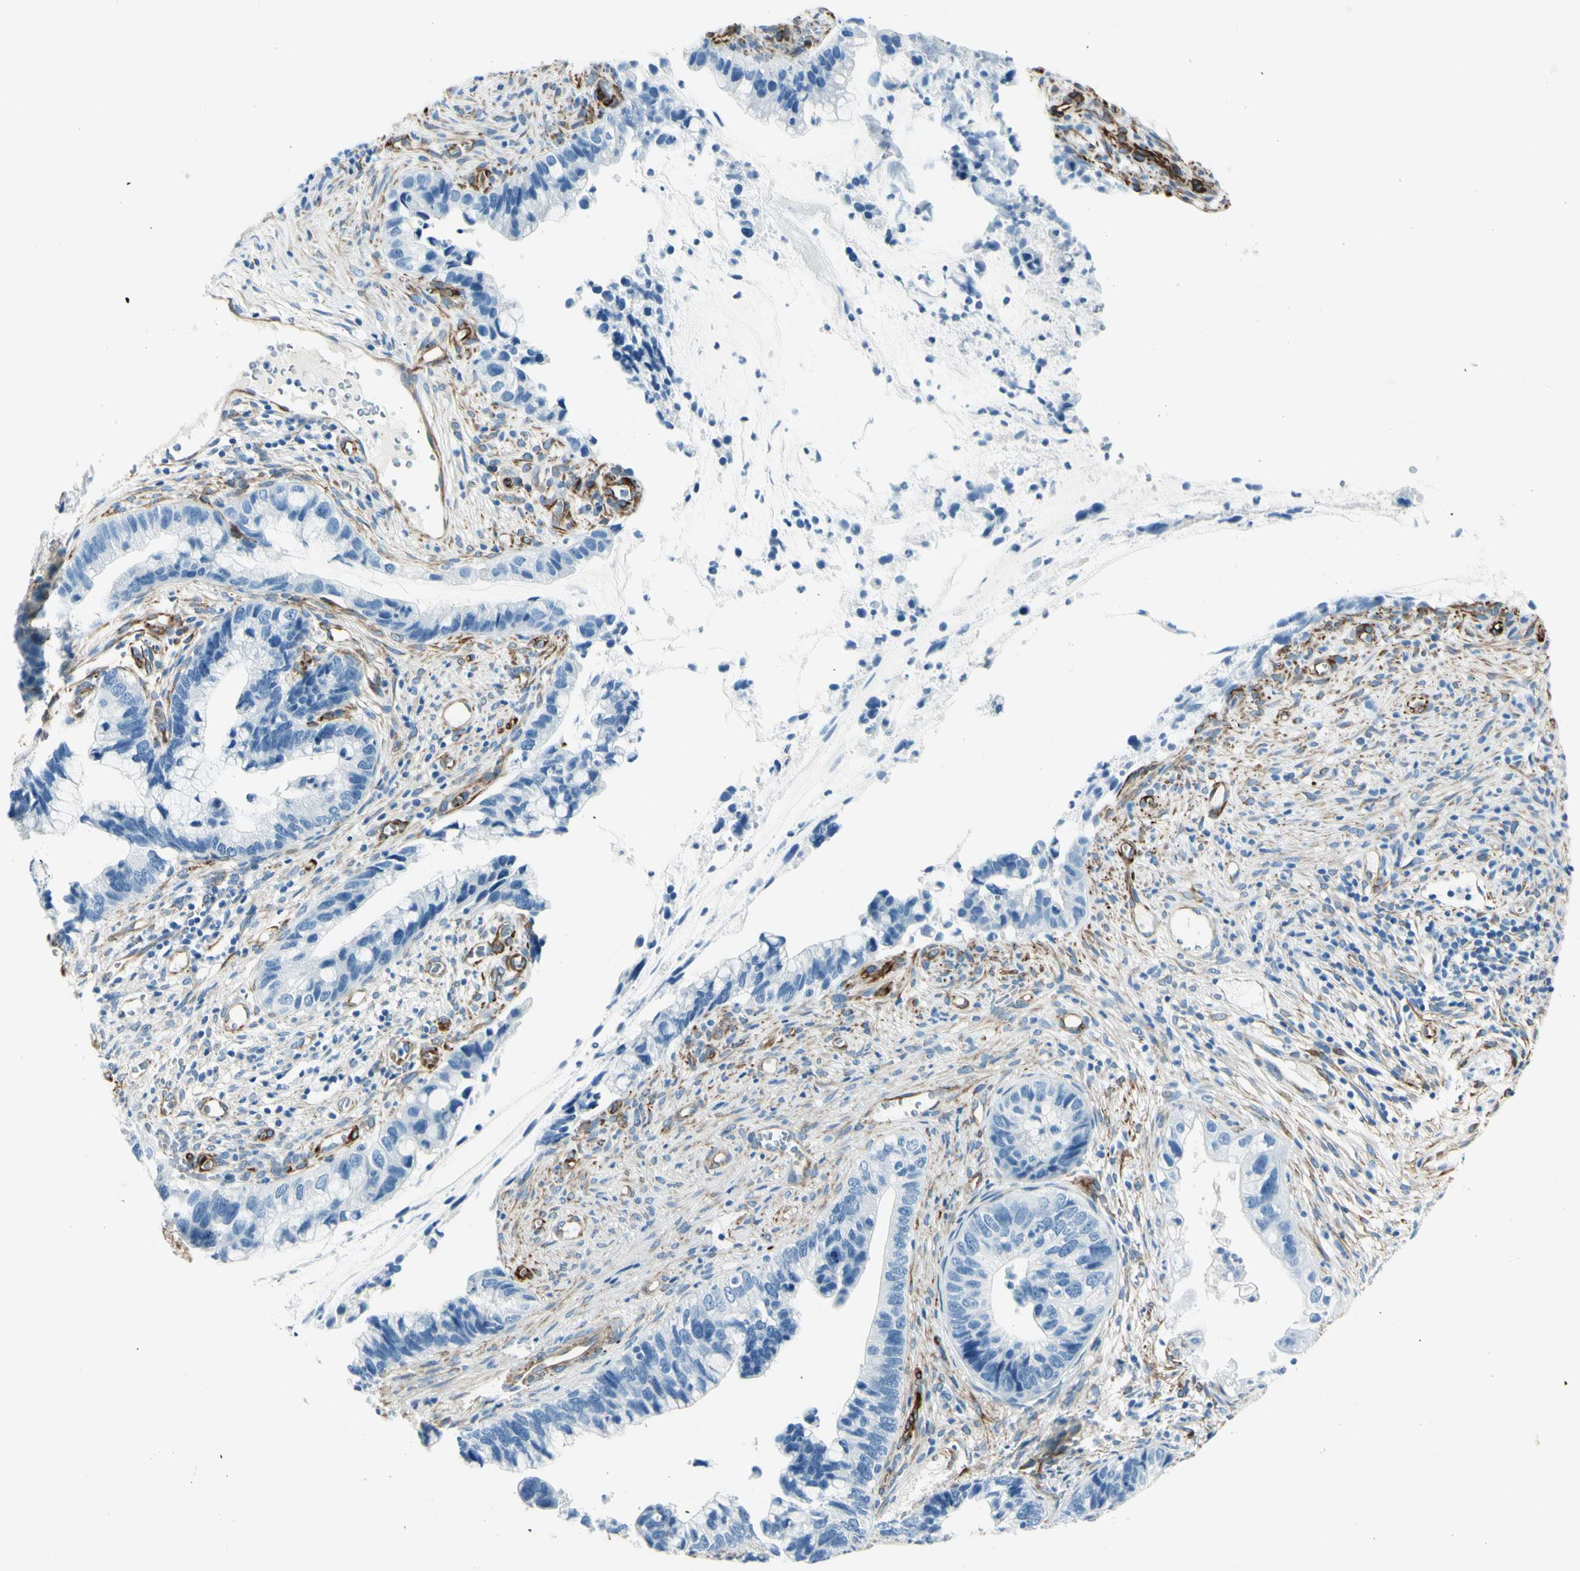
{"staining": {"intensity": "negative", "quantity": "none", "location": "none"}, "tissue": "cervical cancer", "cell_type": "Tumor cells", "image_type": "cancer", "snomed": [{"axis": "morphology", "description": "Adenocarcinoma, NOS"}, {"axis": "topography", "description": "Cervix"}], "caption": "DAB (3,3'-diaminobenzidine) immunohistochemical staining of cervical cancer (adenocarcinoma) shows no significant expression in tumor cells. Brightfield microscopy of immunohistochemistry (IHC) stained with DAB (brown) and hematoxylin (blue), captured at high magnification.", "gene": "PTH2R", "patient": {"sex": "female", "age": 44}}